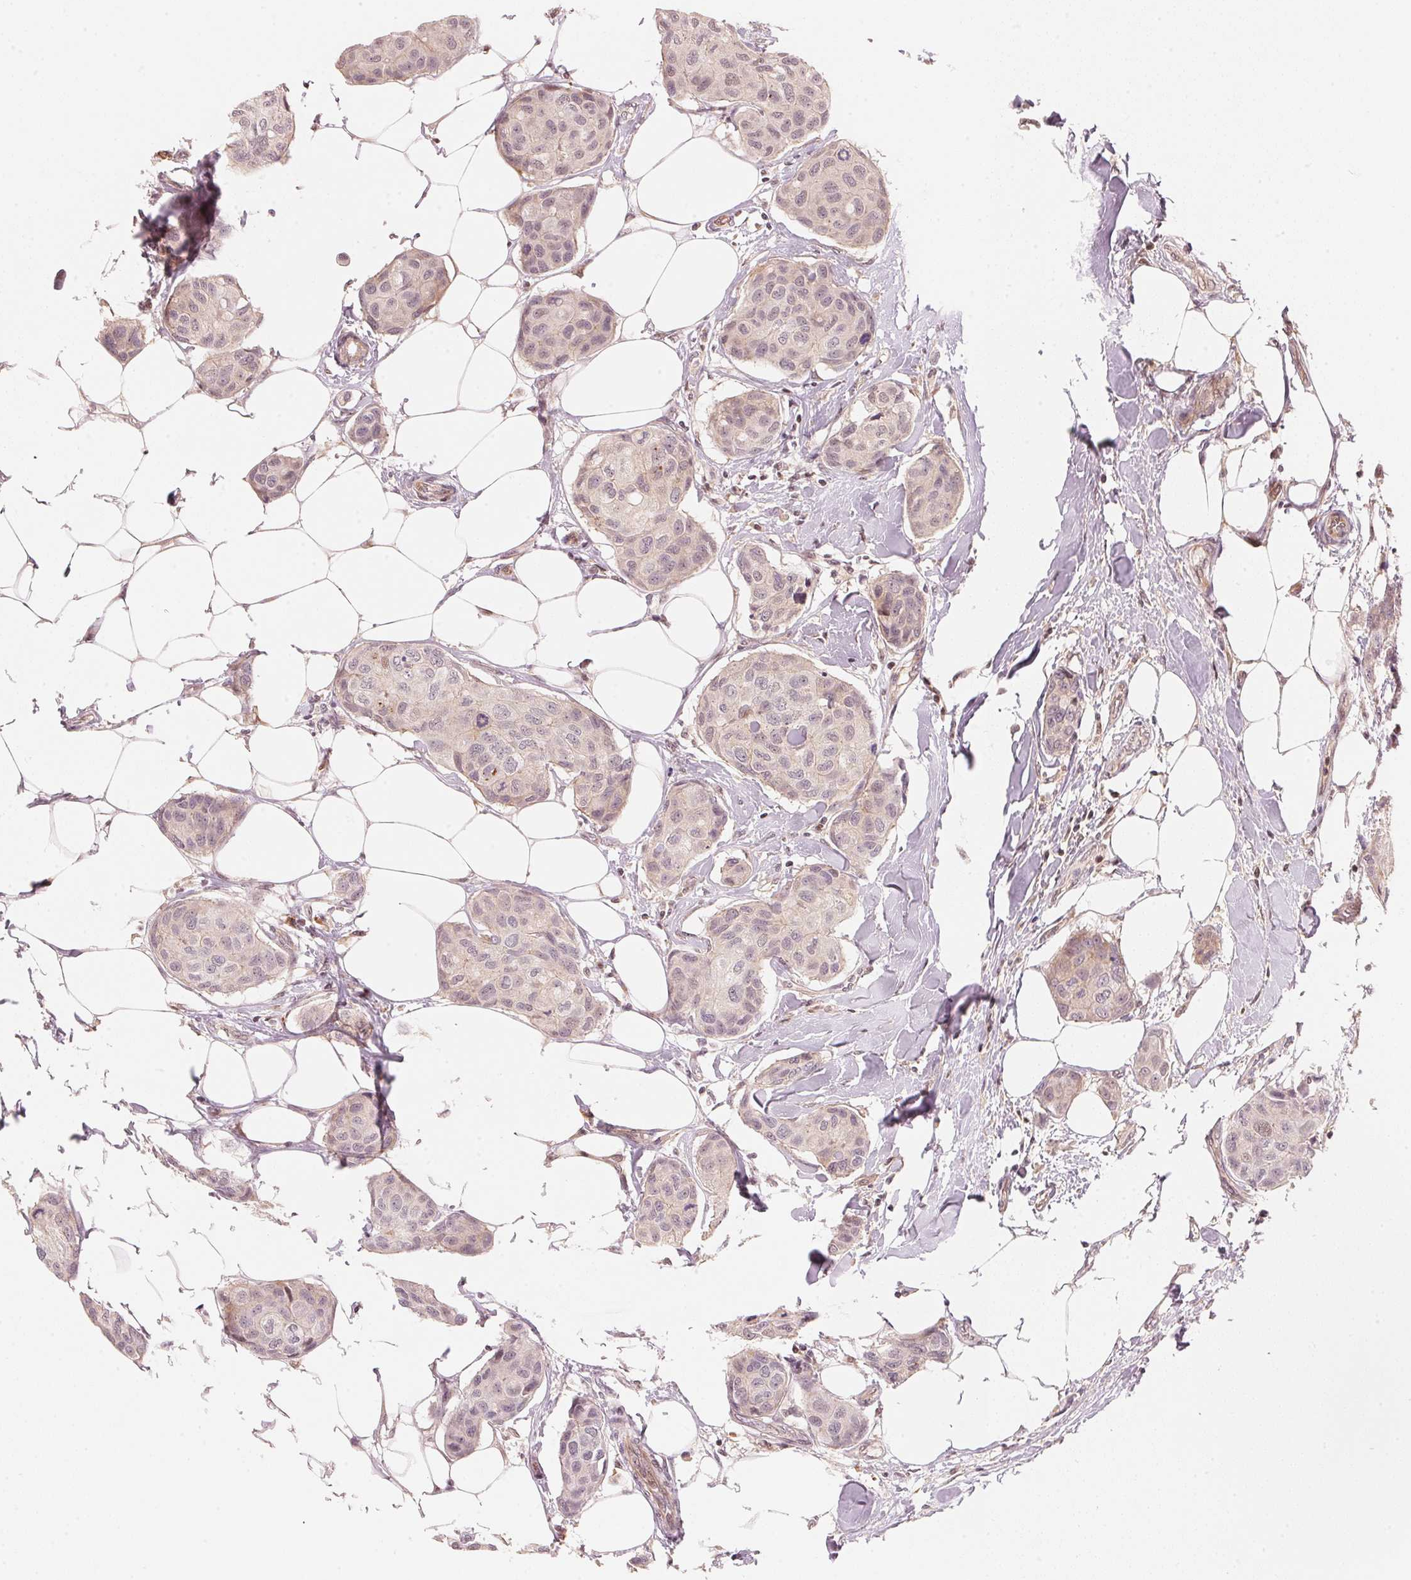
{"staining": {"intensity": "negative", "quantity": "none", "location": "none"}, "tissue": "breast cancer", "cell_type": "Tumor cells", "image_type": "cancer", "snomed": [{"axis": "morphology", "description": "Duct carcinoma"}, {"axis": "topography", "description": "Breast"}], "caption": "High power microscopy micrograph of an IHC histopathology image of breast cancer, revealing no significant positivity in tumor cells. (Stains: DAB (3,3'-diaminobenzidine) IHC with hematoxylin counter stain, Microscopy: brightfield microscopy at high magnification).", "gene": "PRKN", "patient": {"sex": "female", "age": 80}}